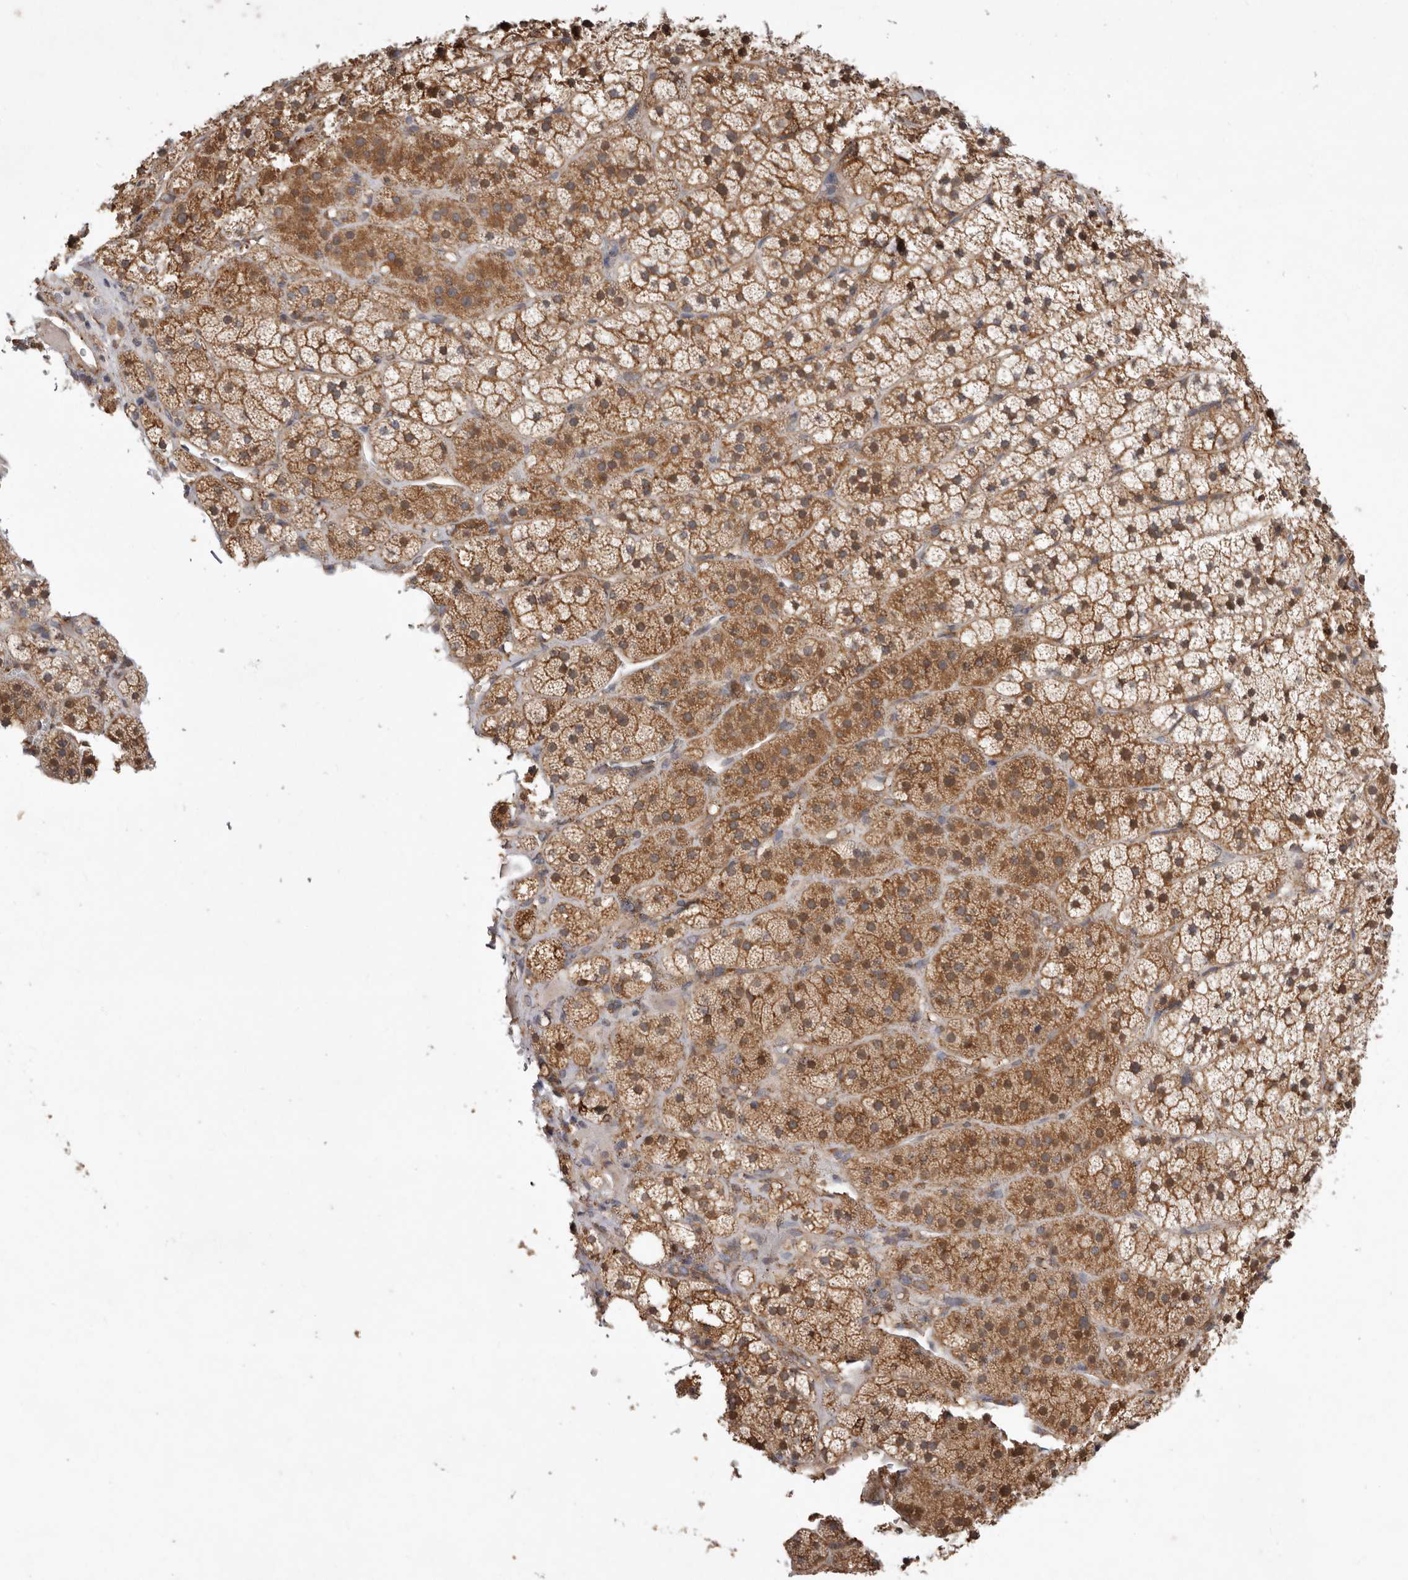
{"staining": {"intensity": "moderate", "quantity": ">75%", "location": "cytoplasmic/membranous"}, "tissue": "adrenal gland", "cell_type": "Glandular cells", "image_type": "normal", "snomed": [{"axis": "morphology", "description": "Normal tissue, NOS"}, {"axis": "topography", "description": "Adrenal gland"}], "caption": "Immunohistochemical staining of benign human adrenal gland exhibits moderate cytoplasmic/membranous protein expression in about >75% of glandular cells. (Brightfield microscopy of DAB IHC at high magnification).", "gene": "RRM2B", "patient": {"sex": "female", "age": 44}}